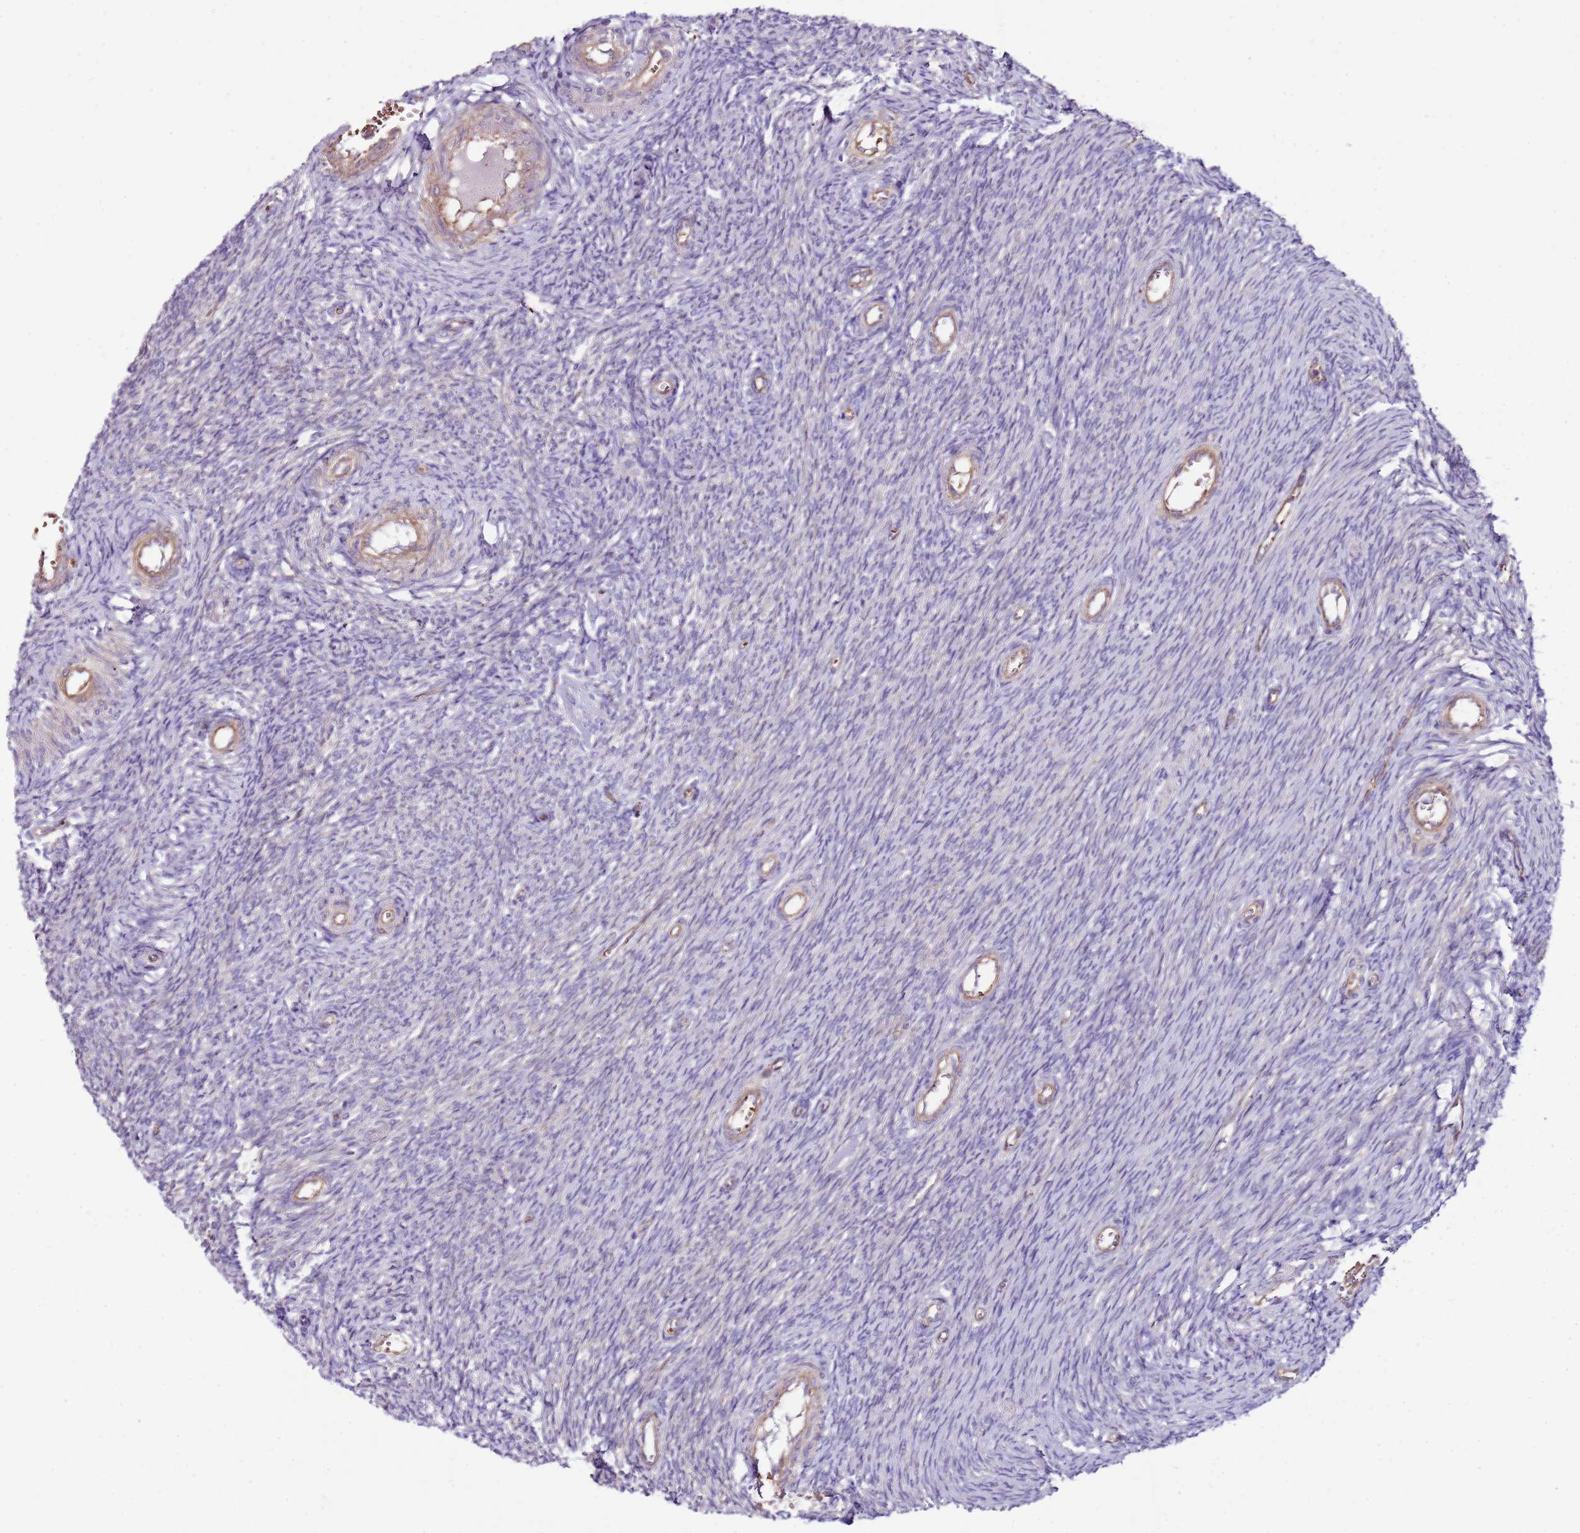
{"staining": {"intensity": "negative", "quantity": "none", "location": "none"}, "tissue": "ovary", "cell_type": "Ovarian stroma cells", "image_type": "normal", "snomed": [{"axis": "morphology", "description": "Normal tissue, NOS"}, {"axis": "topography", "description": "Ovary"}], "caption": "A histopathology image of human ovary is negative for staining in ovarian stroma cells. (DAB (3,3'-diaminobenzidine) immunohistochemistry (IHC), high magnification).", "gene": "GFRAL", "patient": {"sex": "female", "age": 44}}